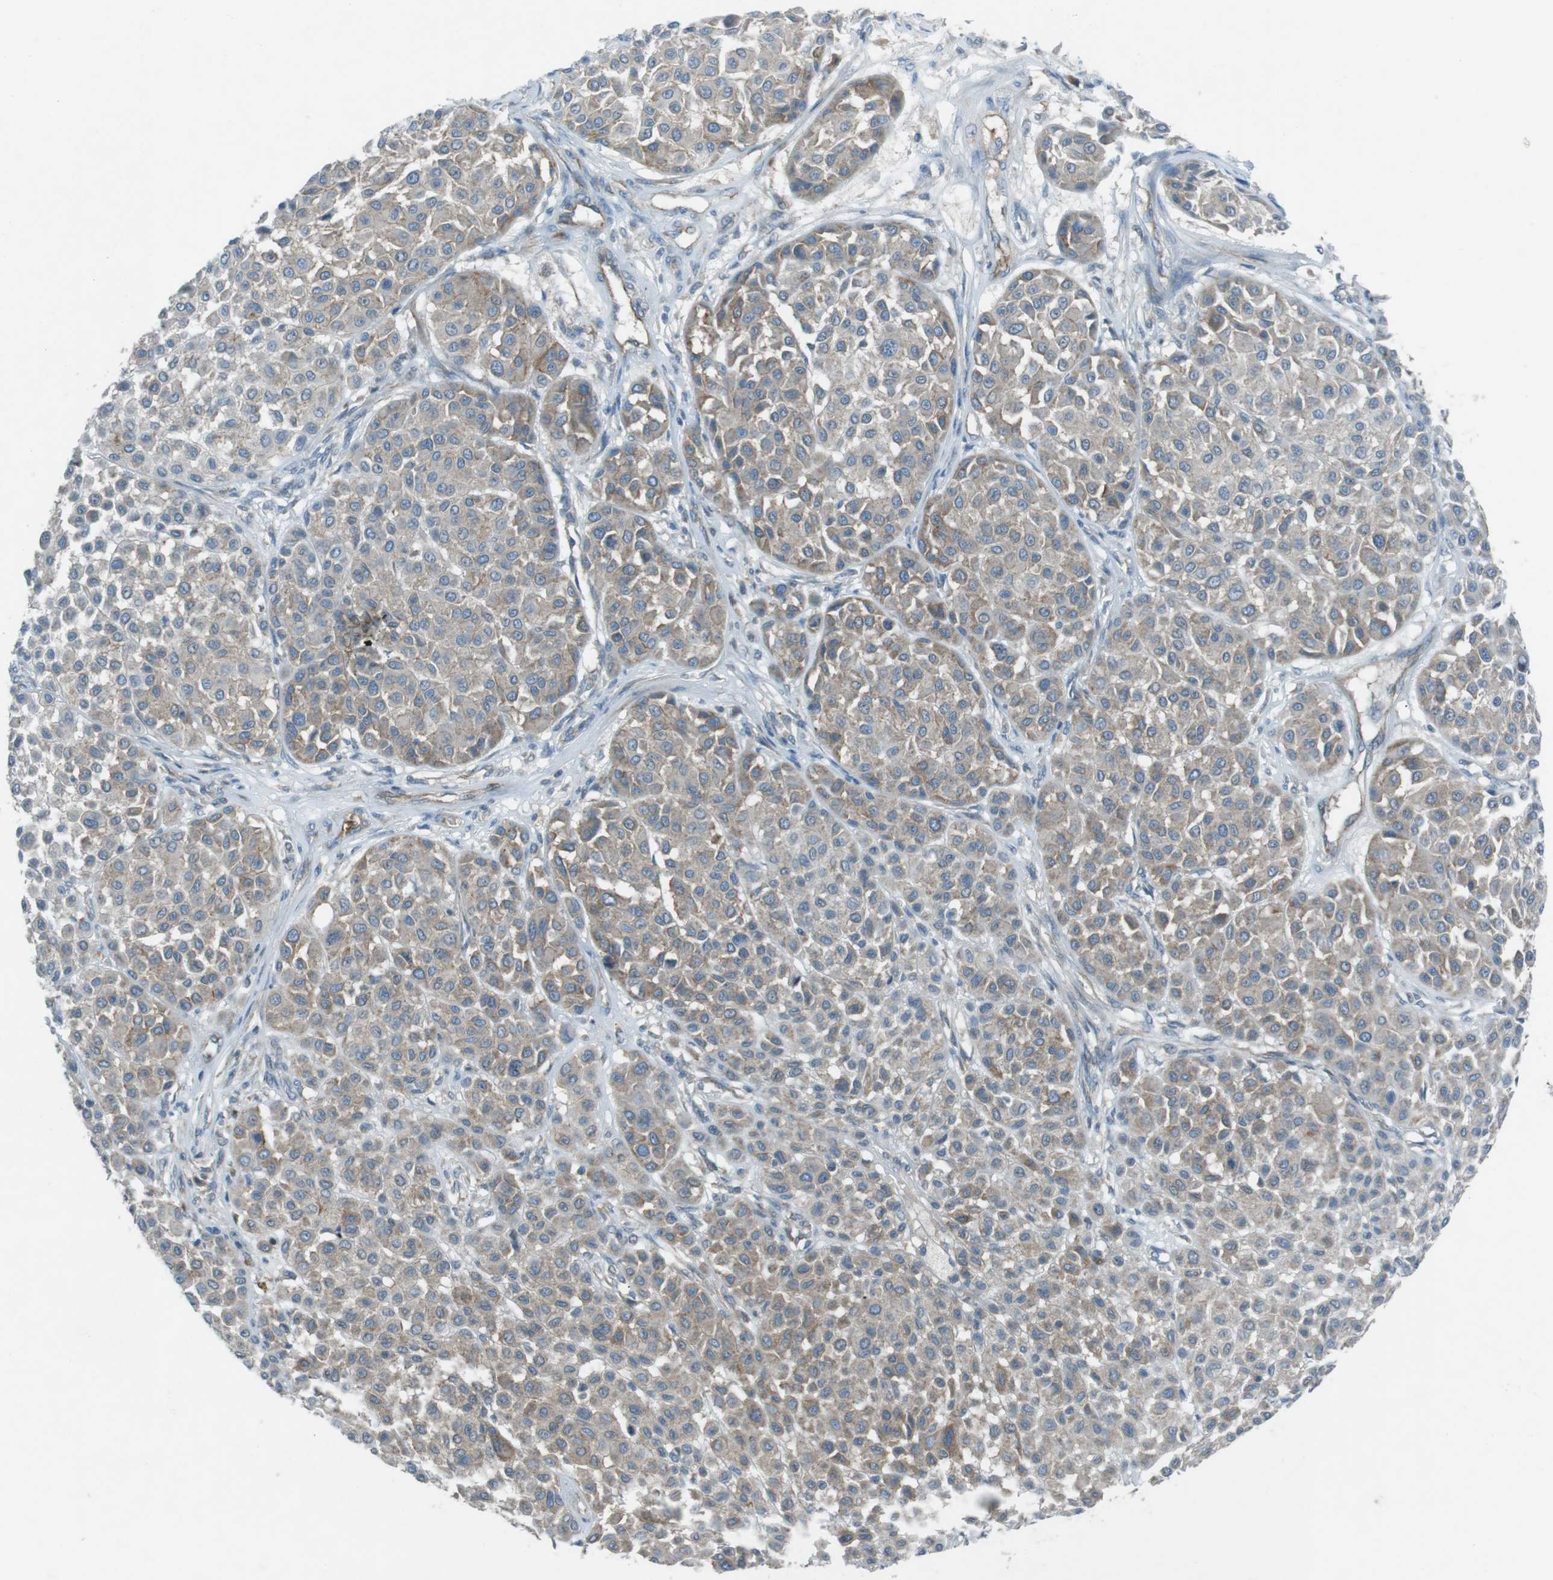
{"staining": {"intensity": "weak", "quantity": "25%-75%", "location": "cytoplasmic/membranous"}, "tissue": "melanoma", "cell_type": "Tumor cells", "image_type": "cancer", "snomed": [{"axis": "morphology", "description": "Malignant melanoma, Metastatic site"}, {"axis": "topography", "description": "Soft tissue"}], "caption": "Weak cytoplasmic/membranous protein expression is seen in approximately 25%-75% of tumor cells in melanoma. (IHC, brightfield microscopy, high magnification).", "gene": "SPTA1", "patient": {"sex": "male", "age": 41}}